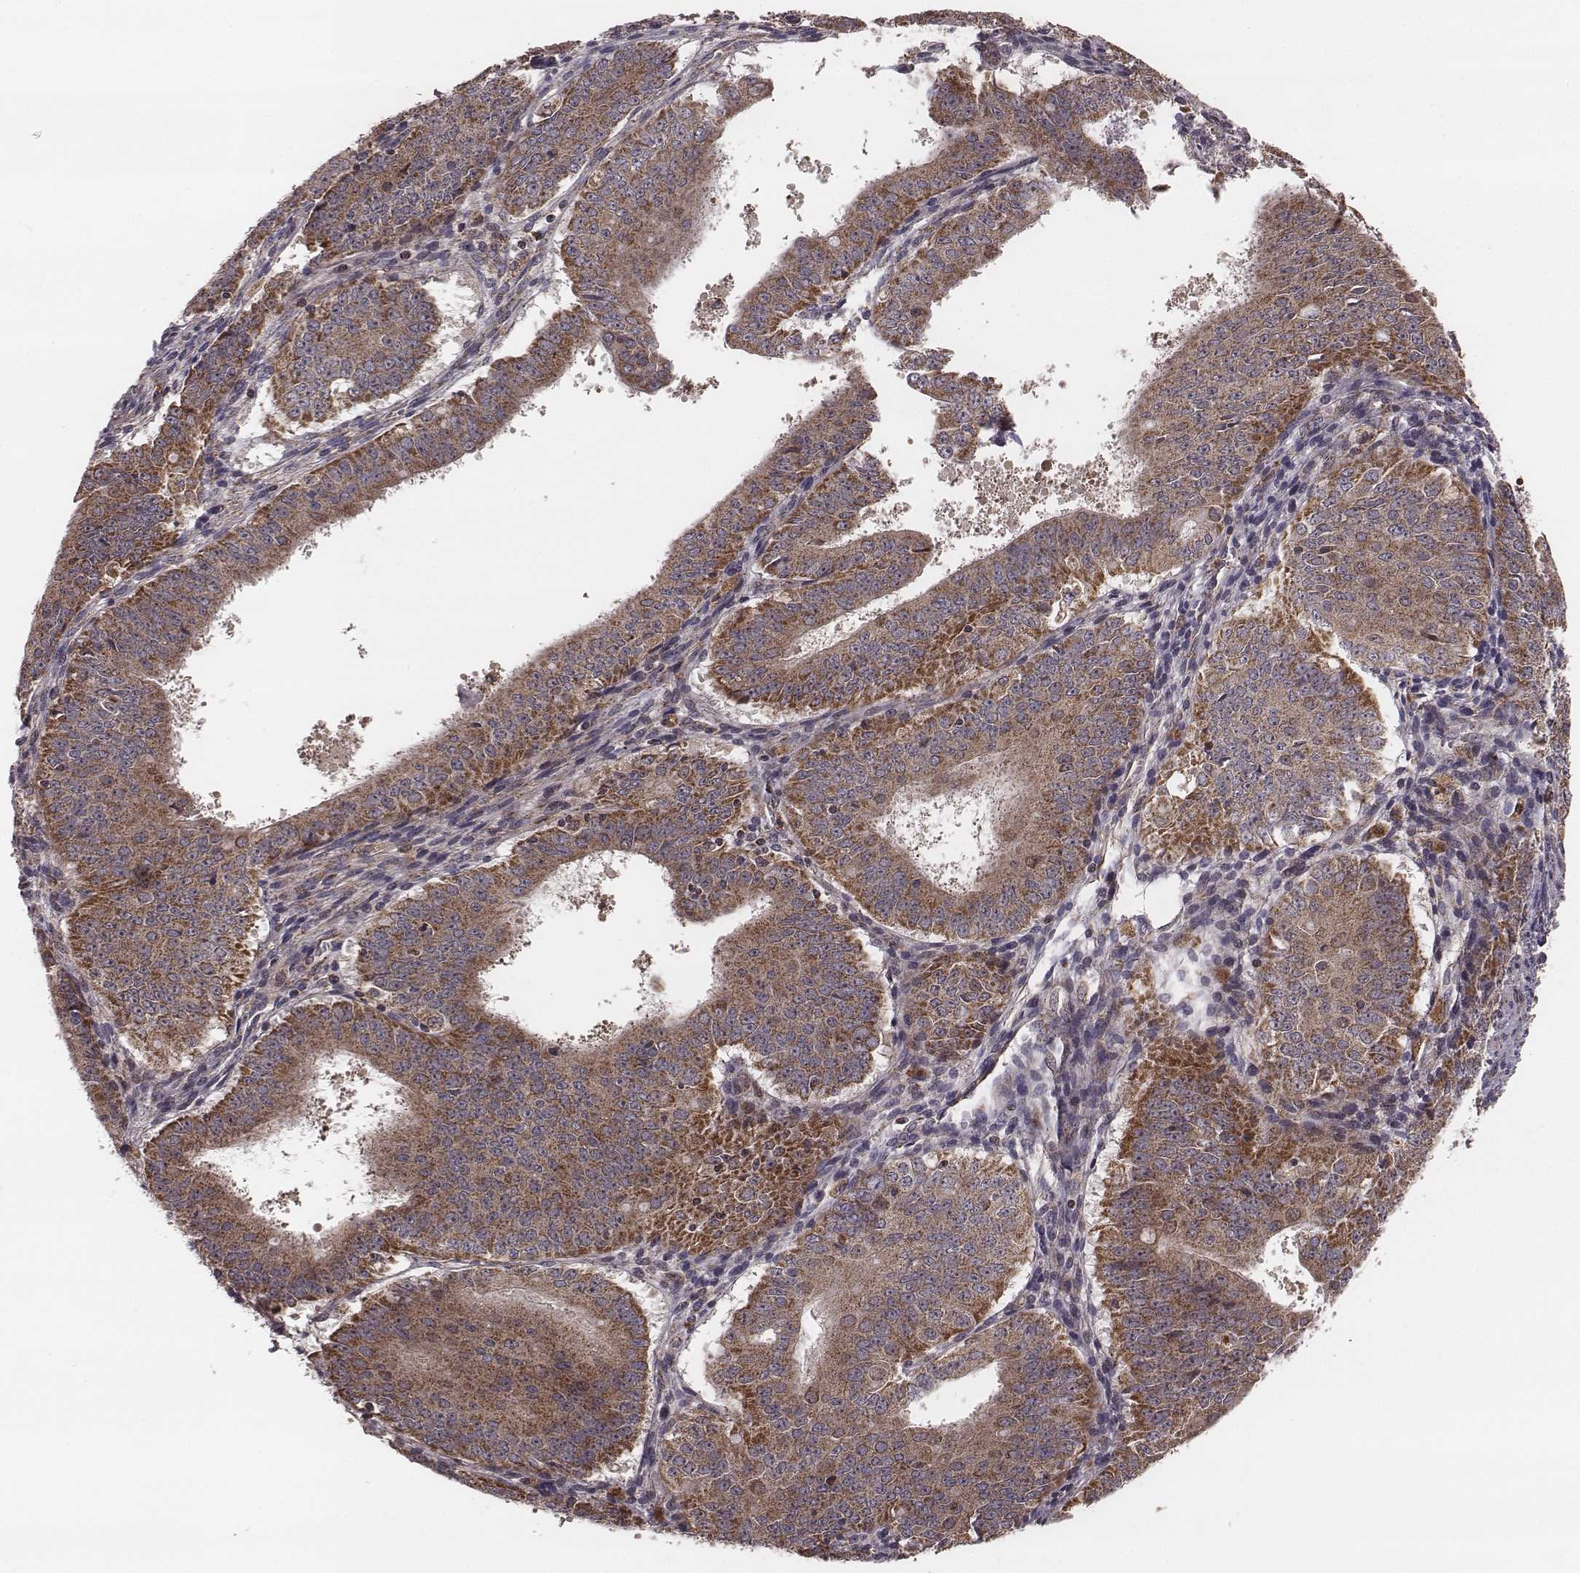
{"staining": {"intensity": "moderate", "quantity": ">75%", "location": "cytoplasmic/membranous"}, "tissue": "ovarian cancer", "cell_type": "Tumor cells", "image_type": "cancer", "snomed": [{"axis": "morphology", "description": "Carcinoma, endometroid"}, {"axis": "topography", "description": "Ovary"}], "caption": "Immunohistochemistry staining of ovarian cancer (endometroid carcinoma), which shows medium levels of moderate cytoplasmic/membranous positivity in approximately >75% of tumor cells indicating moderate cytoplasmic/membranous protein expression. The staining was performed using DAB (3,3'-diaminobenzidine) (brown) for protein detection and nuclei were counterstained in hematoxylin (blue).", "gene": "ZDHHC21", "patient": {"sex": "female", "age": 42}}